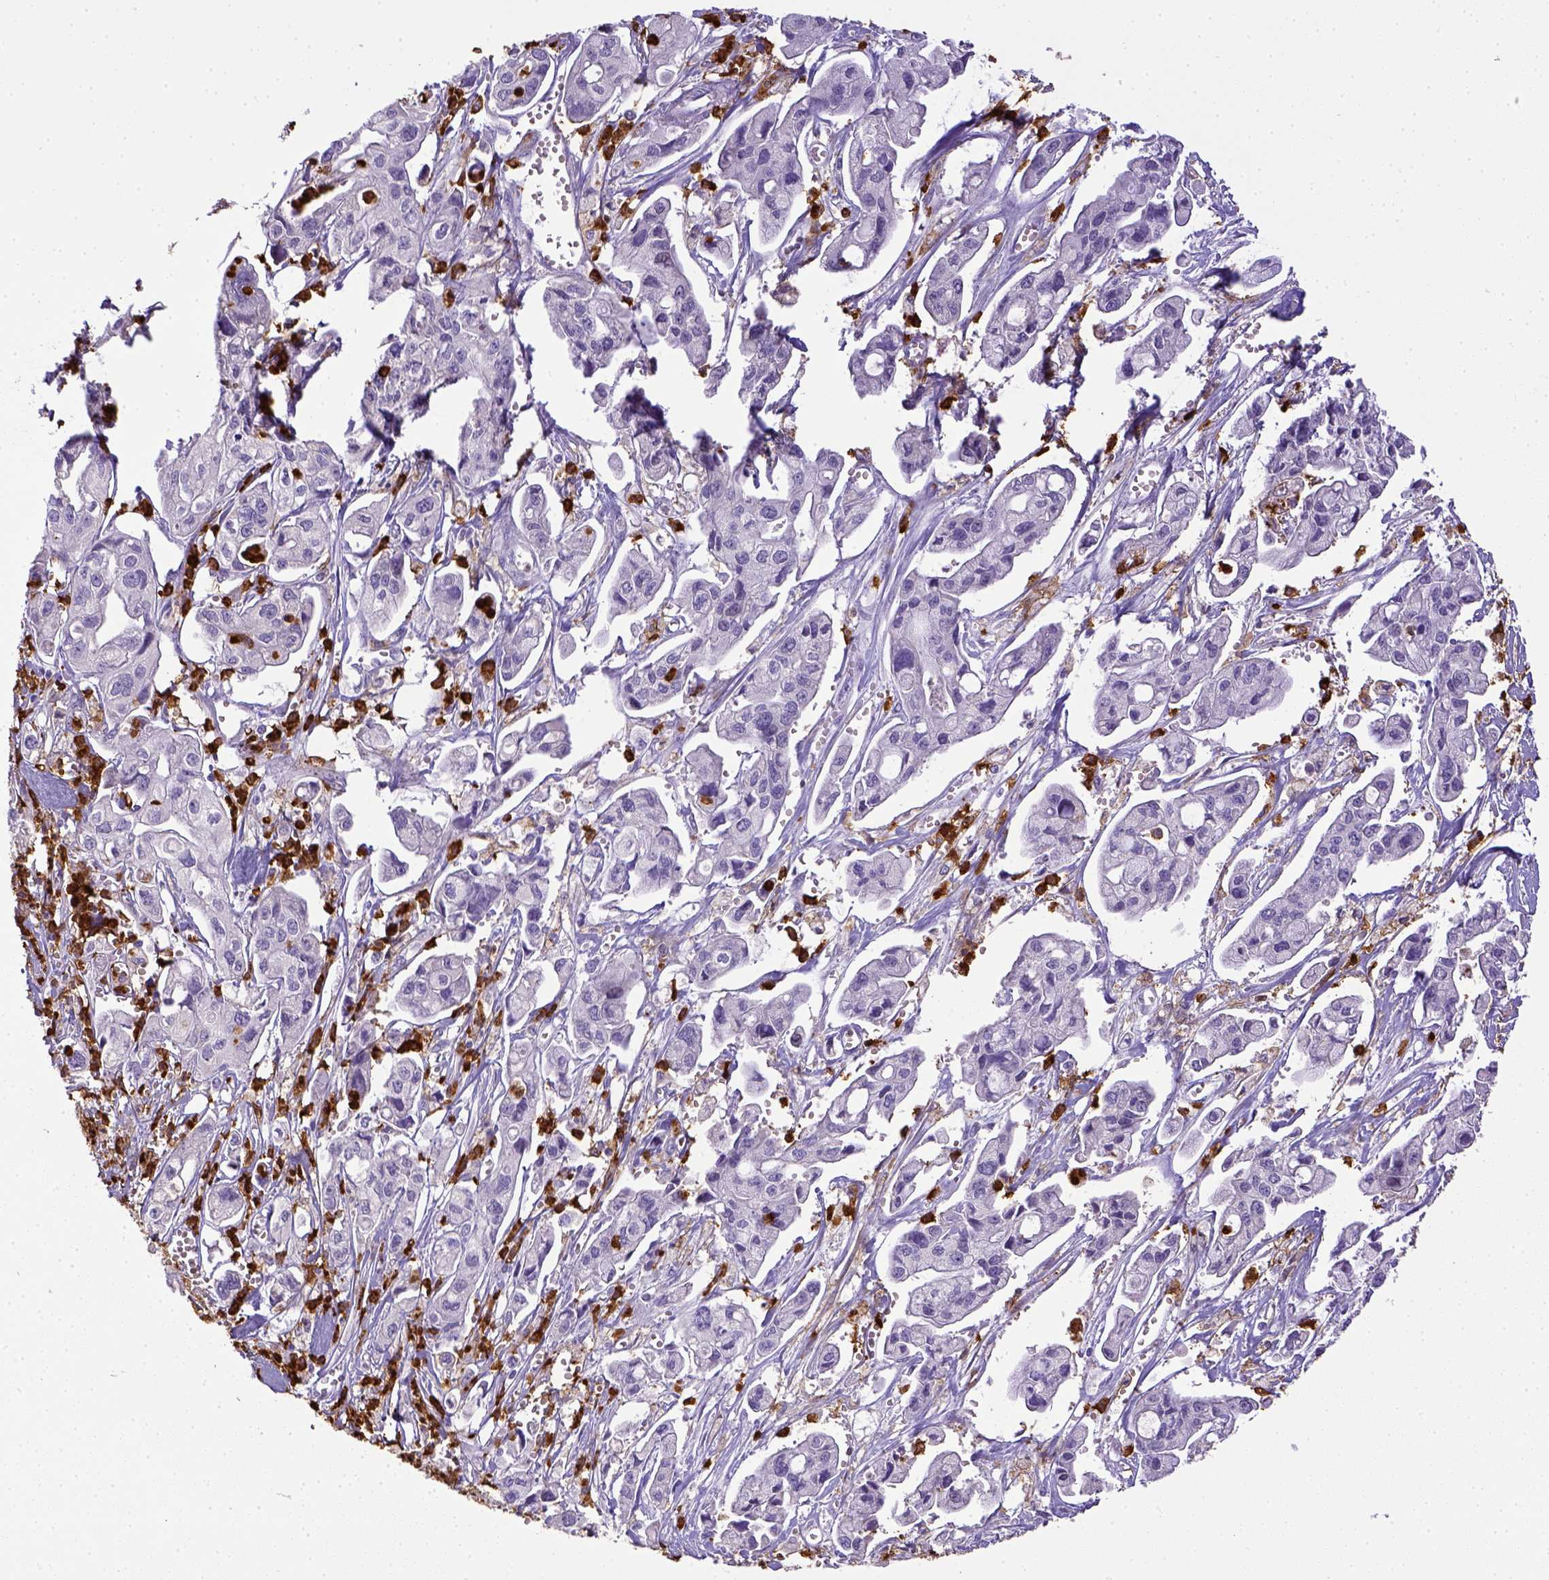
{"staining": {"intensity": "negative", "quantity": "none", "location": "none"}, "tissue": "pancreatic cancer", "cell_type": "Tumor cells", "image_type": "cancer", "snomed": [{"axis": "morphology", "description": "Adenocarcinoma, NOS"}, {"axis": "topography", "description": "Pancreas"}], "caption": "The histopathology image exhibits no staining of tumor cells in adenocarcinoma (pancreatic). Brightfield microscopy of immunohistochemistry stained with DAB (3,3'-diaminobenzidine) (brown) and hematoxylin (blue), captured at high magnification.", "gene": "ITGAM", "patient": {"sex": "male", "age": 70}}